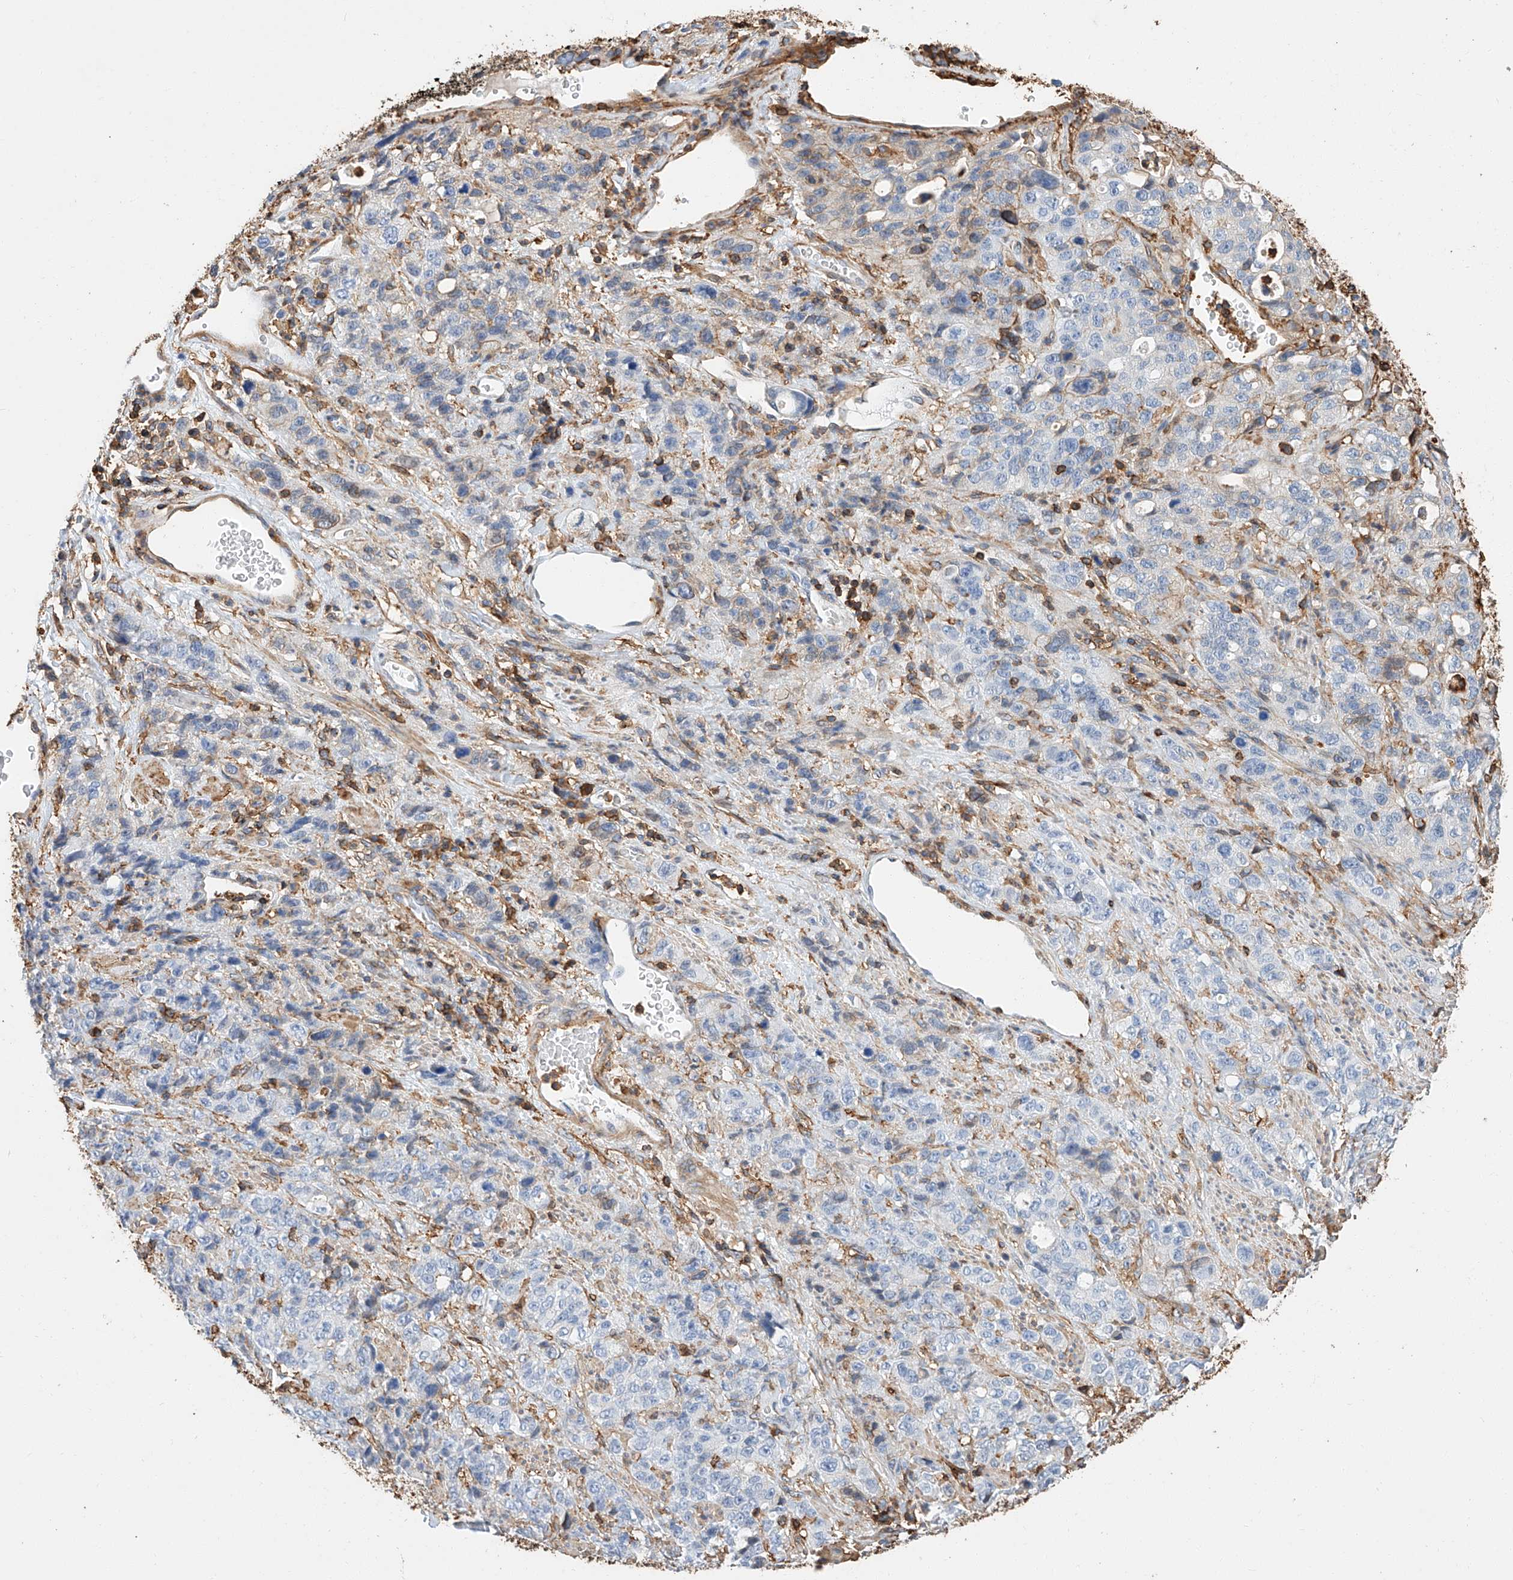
{"staining": {"intensity": "negative", "quantity": "none", "location": "none"}, "tissue": "stomach cancer", "cell_type": "Tumor cells", "image_type": "cancer", "snomed": [{"axis": "morphology", "description": "Adenocarcinoma, NOS"}, {"axis": "topography", "description": "Stomach"}], "caption": "This histopathology image is of stomach cancer (adenocarcinoma) stained with immunohistochemistry to label a protein in brown with the nuclei are counter-stained blue. There is no staining in tumor cells. (Stains: DAB (3,3'-diaminobenzidine) immunohistochemistry with hematoxylin counter stain, Microscopy: brightfield microscopy at high magnification).", "gene": "WFS1", "patient": {"sex": "male", "age": 48}}